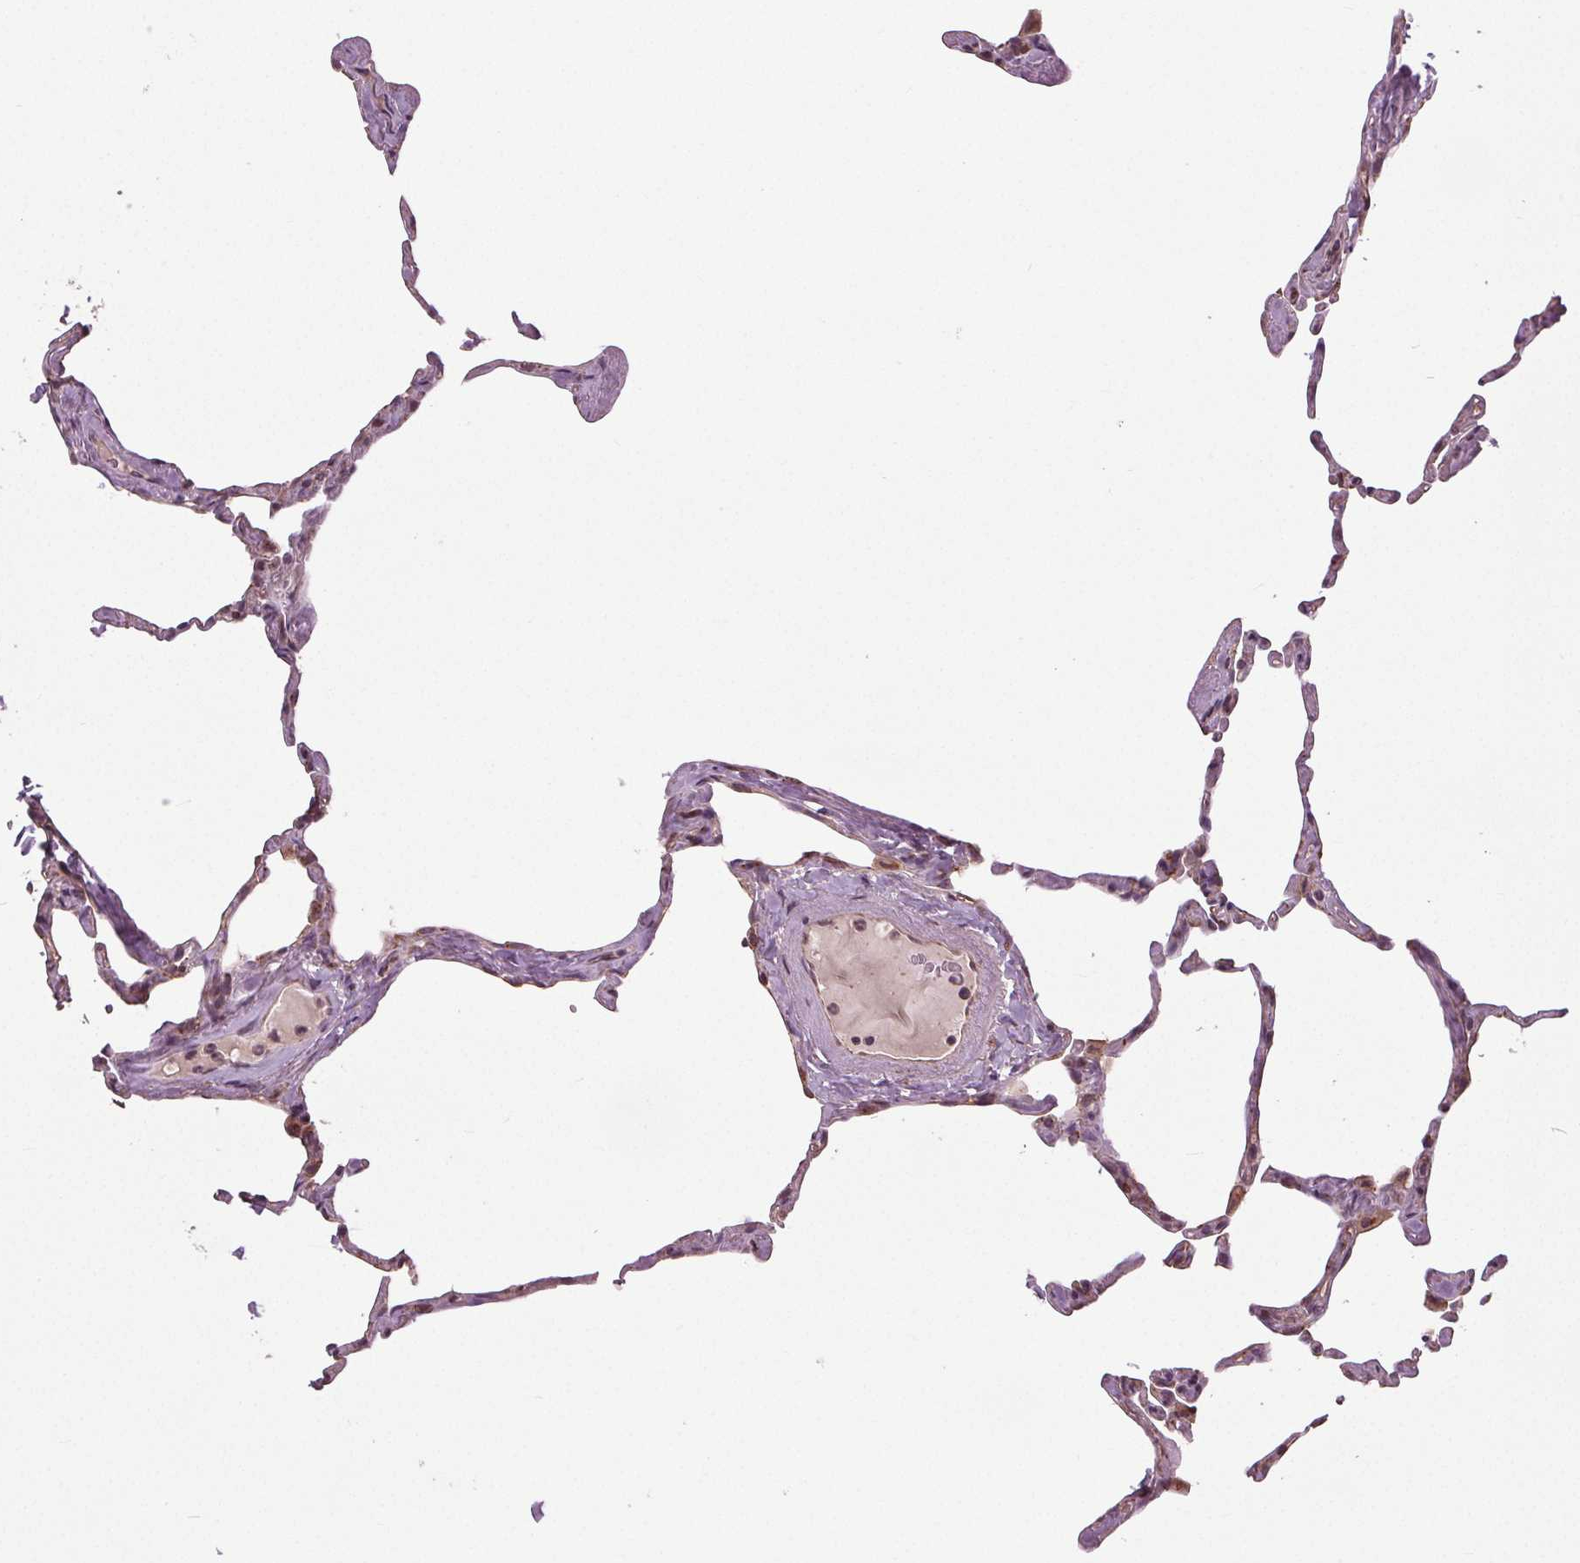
{"staining": {"intensity": "negative", "quantity": "none", "location": "none"}, "tissue": "lung", "cell_type": "Alveolar cells", "image_type": "normal", "snomed": [{"axis": "morphology", "description": "Normal tissue, NOS"}, {"axis": "topography", "description": "Lung"}], "caption": "Lung stained for a protein using immunohistochemistry displays no expression alveolar cells.", "gene": "BSDC1", "patient": {"sex": "male", "age": 65}}